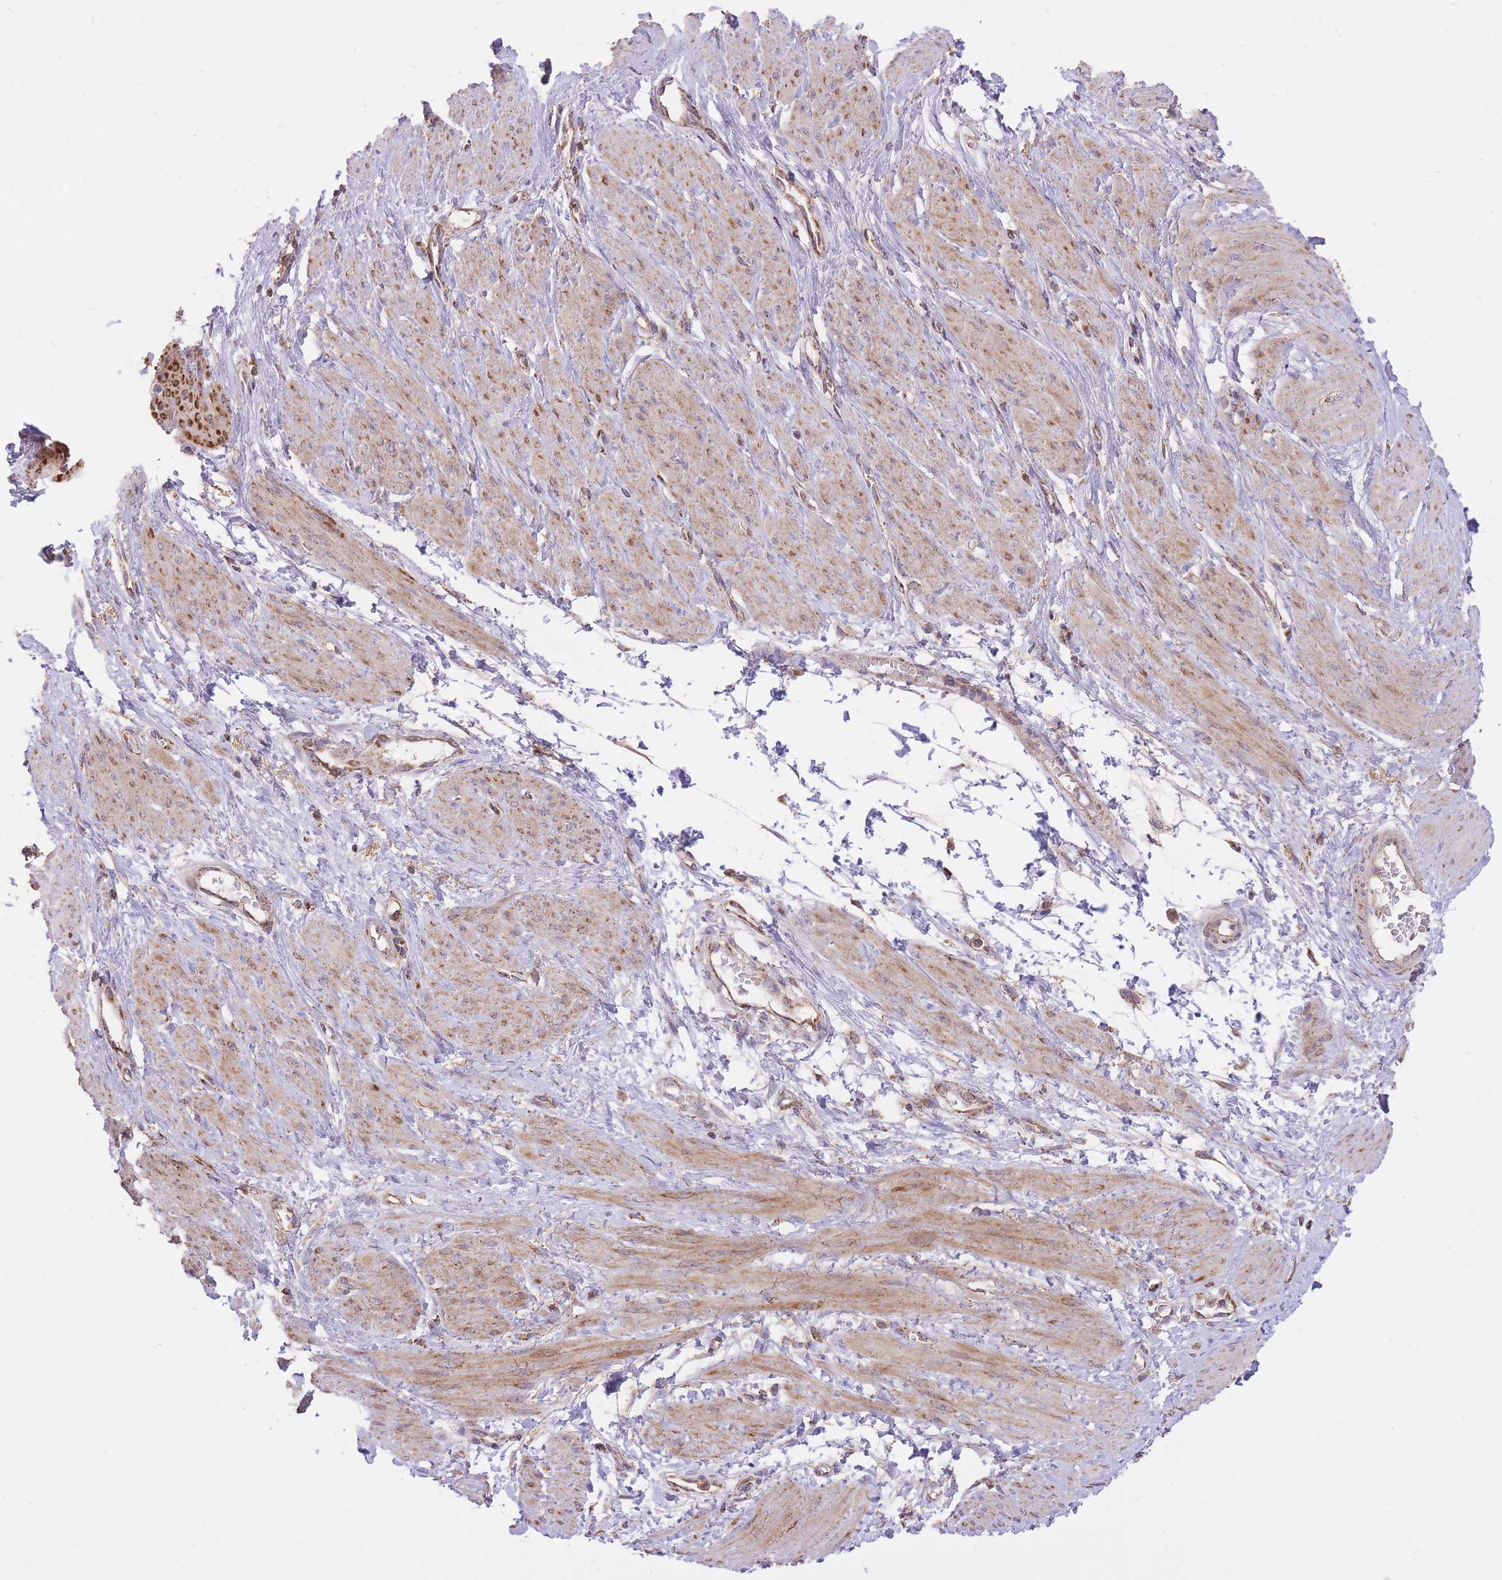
{"staining": {"intensity": "moderate", "quantity": "25%-75%", "location": "cytoplasmic/membranous"}, "tissue": "smooth muscle", "cell_type": "Smooth muscle cells", "image_type": "normal", "snomed": [{"axis": "morphology", "description": "Normal tissue, NOS"}, {"axis": "topography", "description": "Smooth muscle"}, {"axis": "topography", "description": "Uterus"}], "caption": "Smooth muscle cells exhibit medium levels of moderate cytoplasmic/membranous staining in about 25%-75% of cells in unremarkable smooth muscle. The protein is stained brown, and the nuclei are stained in blue (DAB IHC with brightfield microscopy, high magnification).", "gene": "PREP", "patient": {"sex": "female", "age": 39}}